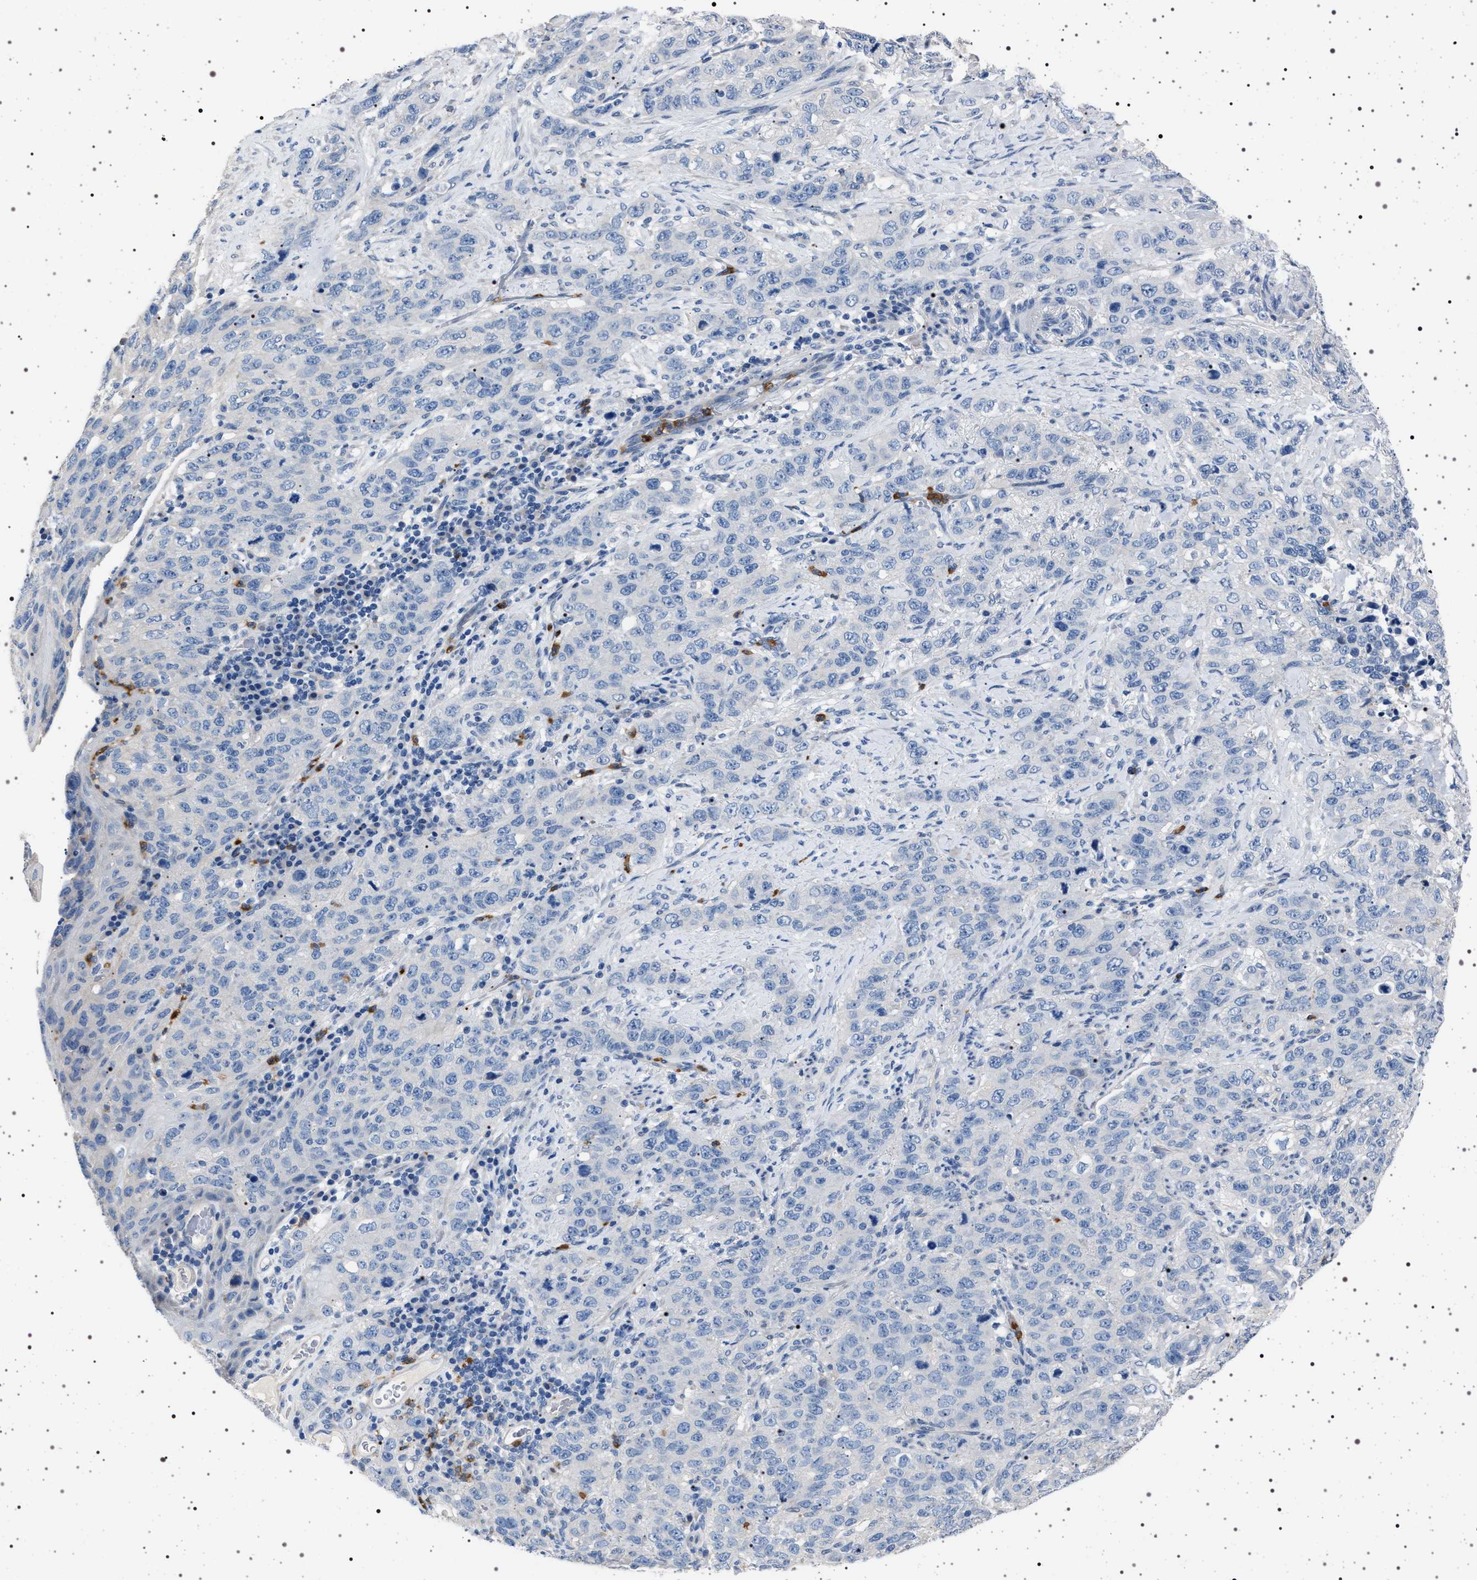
{"staining": {"intensity": "negative", "quantity": "none", "location": "none"}, "tissue": "stomach cancer", "cell_type": "Tumor cells", "image_type": "cancer", "snomed": [{"axis": "morphology", "description": "Adenocarcinoma, NOS"}, {"axis": "topography", "description": "Stomach"}], "caption": "IHC of human stomach cancer (adenocarcinoma) exhibits no positivity in tumor cells.", "gene": "NAT9", "patient": {"sex": "male", "age": 48}}